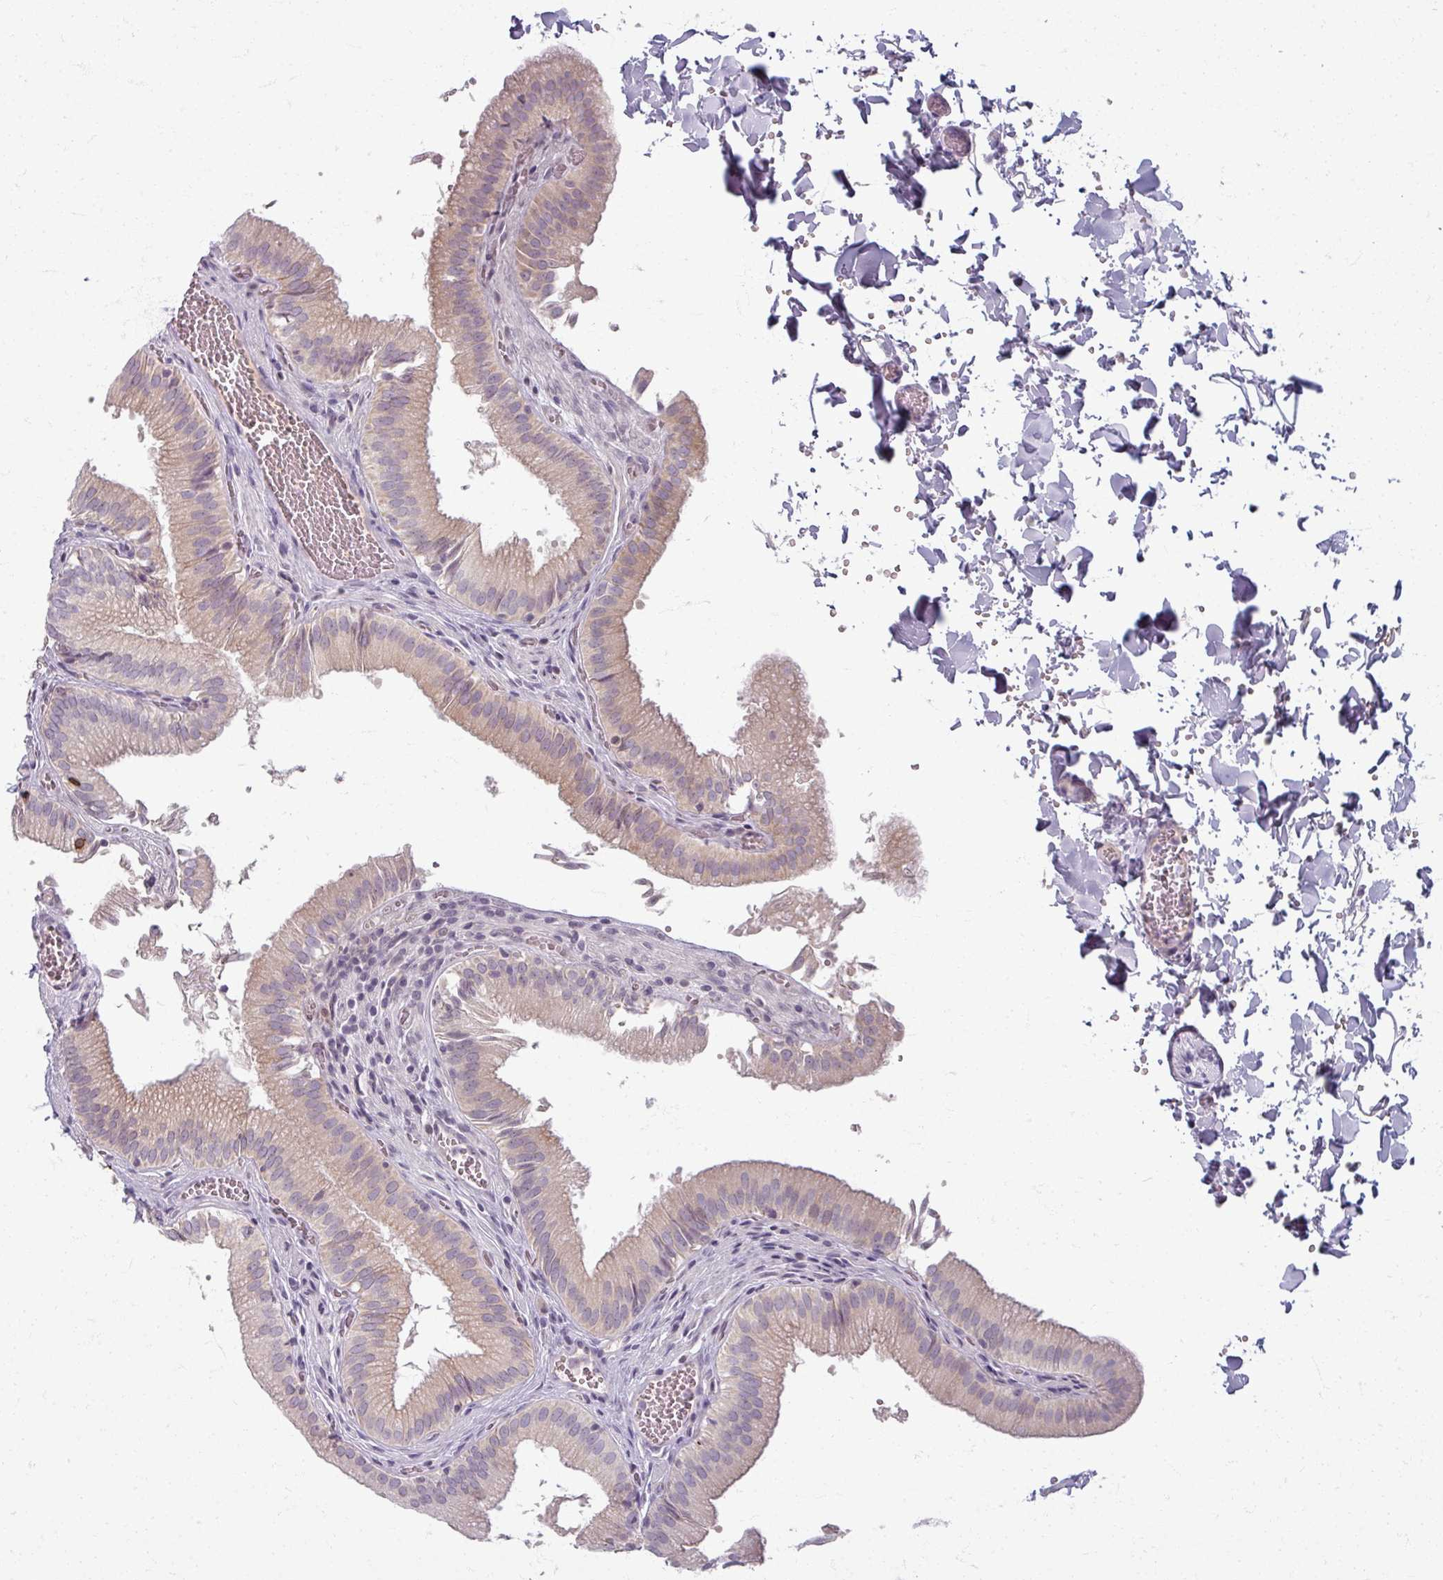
{"staining": {"intensity": "weak", "quantity": "25%-75%", "location": "cytoplasmic/membranous"}, "tissue": "gallbladder", "cell_type": "Glandular cells", "image_type": "normal", "snomed": [{"axis": "morphology", "description": "Normal tissue, NOS"}, {"axis": "topography", "description": "Gallbladder"}, {"axis": "topography", "description": "Peripheral nerve tissue"}], "caption": "Protein staining of normal gallbladder demonstrates weak cytoplasmic/membranous staining in approximately 25%-75% of glandular cells.", "gene": "TTLL7", "patient": {"sex": "male", "age": 17}}